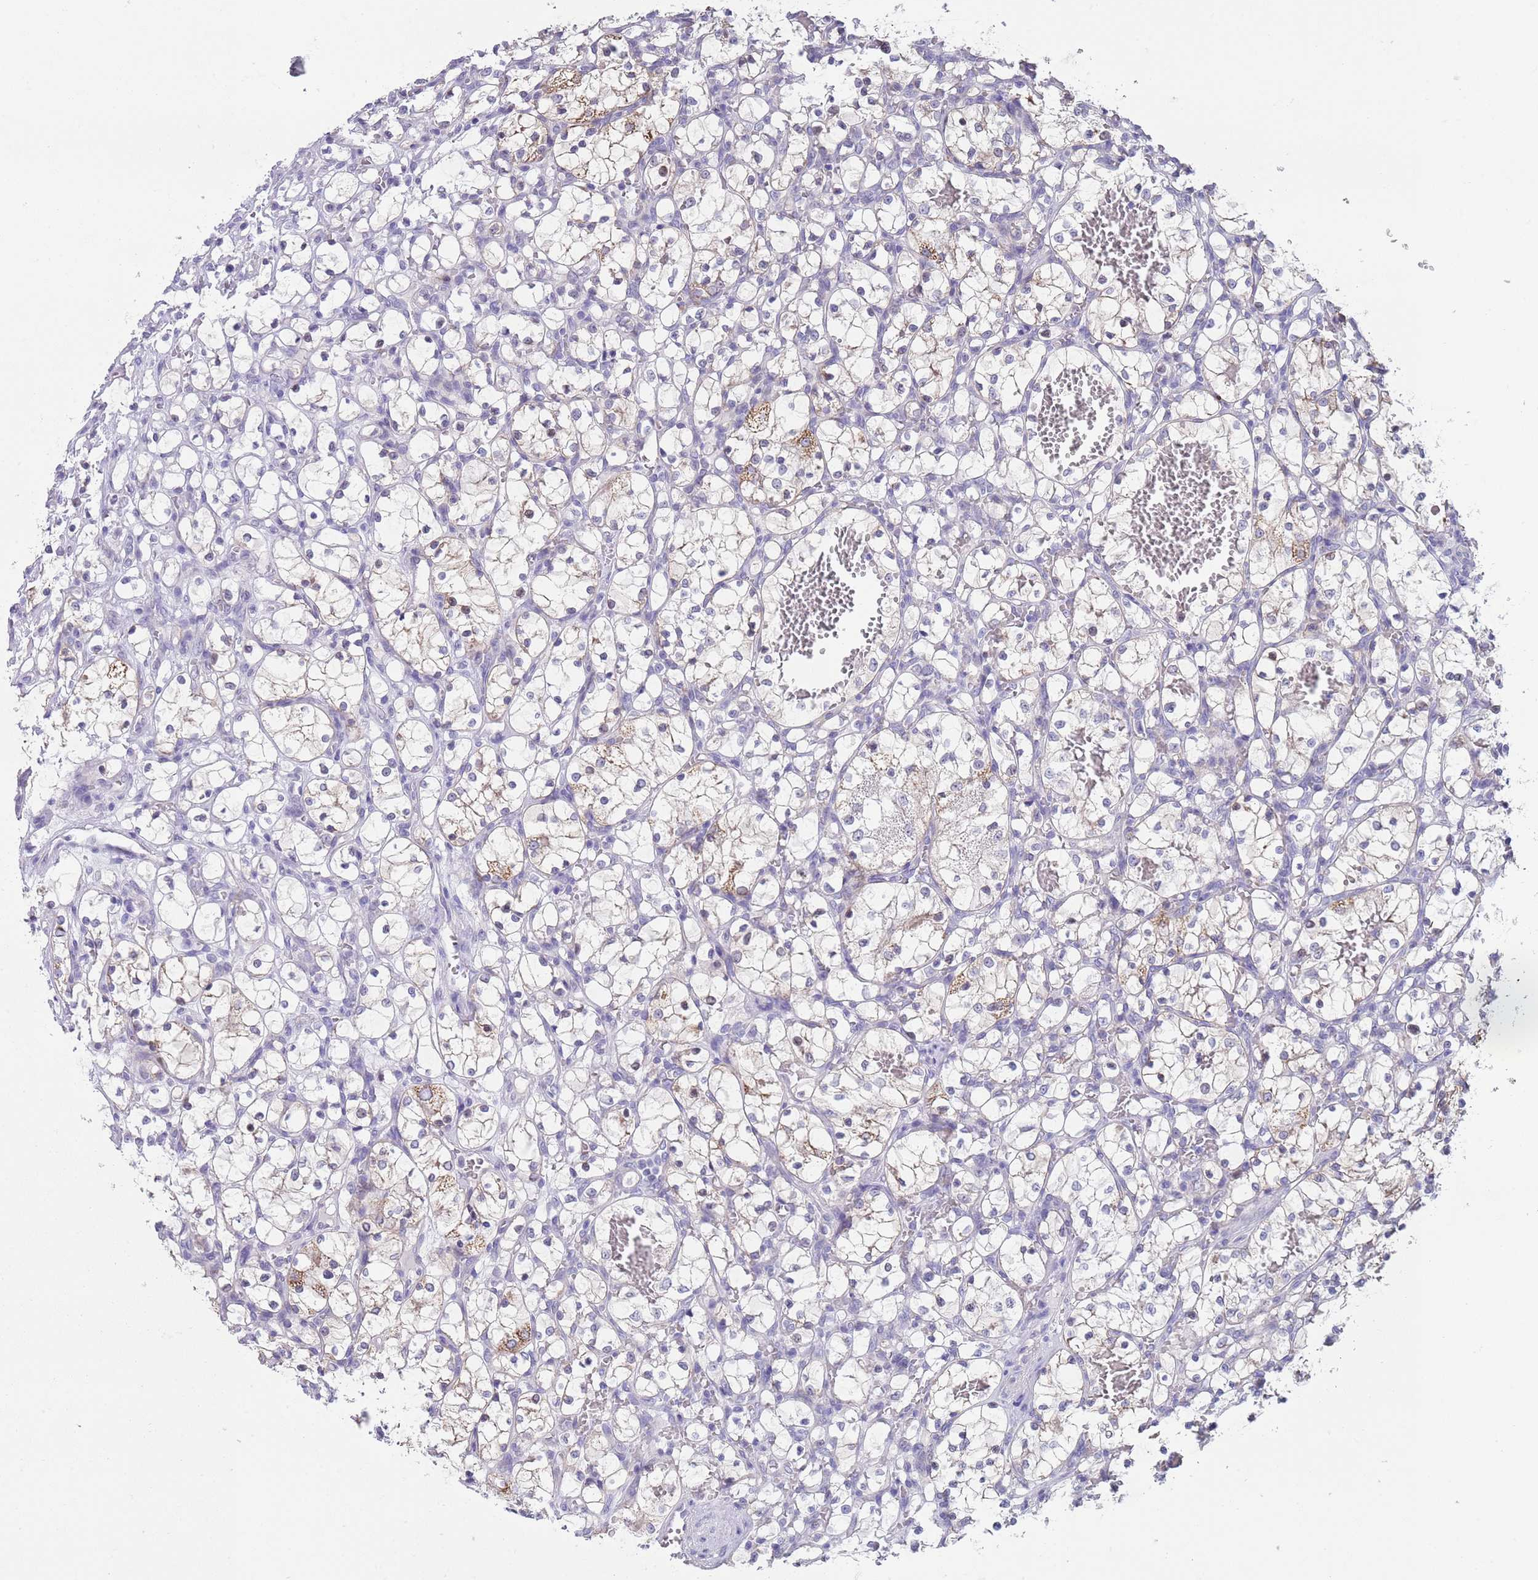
{"staining": {"intensity": "weak", "quantity": "<25%", "location": "cytoplasmic/membranous"}, "tissue": "renal cancer", "cell_type": "Tumor cells", "image_type": "cancer", "snomed": [{"axis": "morphology", "description": "Adenocarcinoma, NOS"}, {"axis": "topography", "description": "Kidney"}], "caption": "This is an immunohistochemistry image of human renal cancer. There is no expression in tumor cells.", "gene": "SPIRE2", "patient": {"sex": "female", "age": 69}}